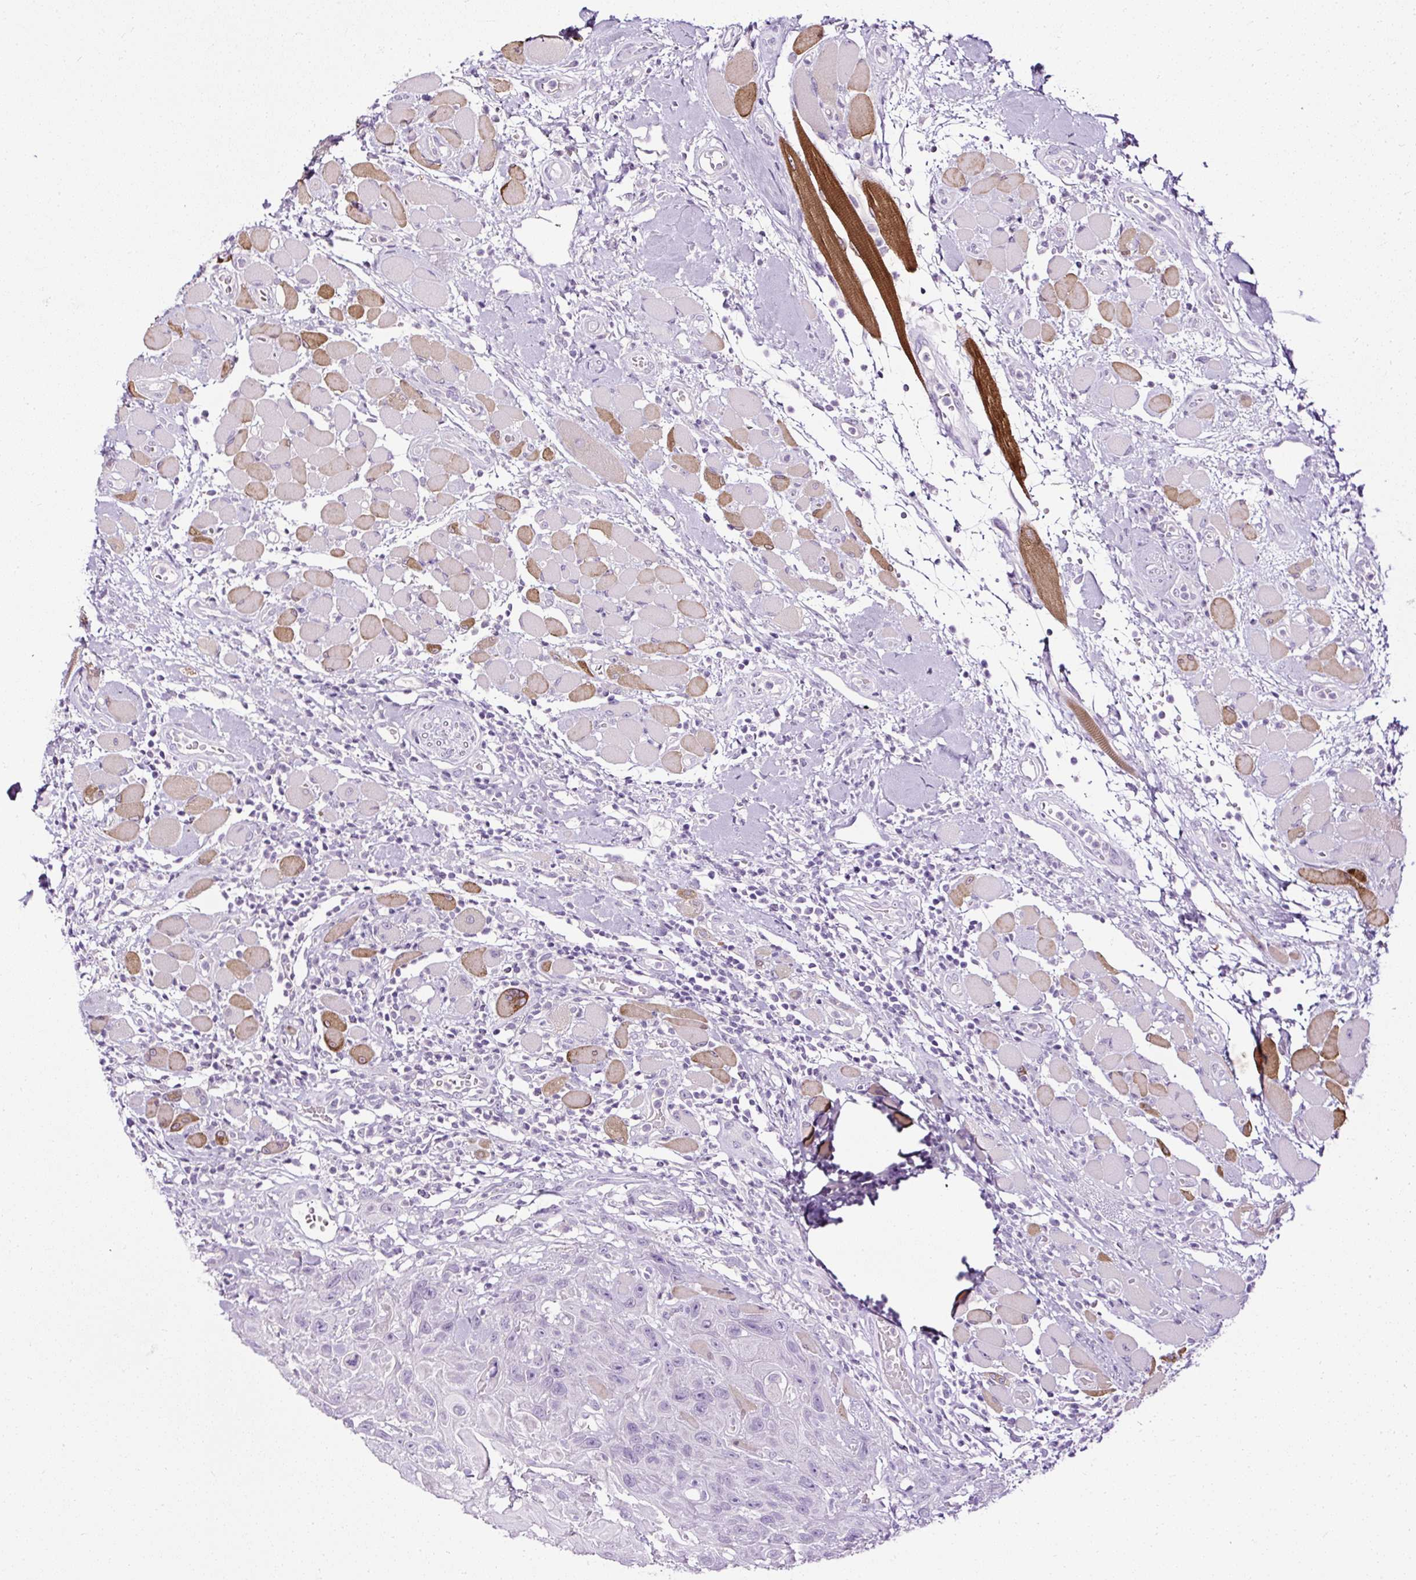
{"staining": {"intensity": "negative", "quantity": "none", "location": "none"}, "tissue": "head and neck cancer", "cell_type": "Tumor cells", "image_type": "cancer", "snomed": [{"axis": "morphology", "description": "Squamous cell carcinoma, NOS"}, {"axis": "topography", "description": "Head-Neck"}], "caption": "Head and neck squamous cell carcinoma was stained to show a protein in brown. There is no significant positivity in tumor cells.", "gene": "ATP2A1", "patient": {"sex": "female", "age": 59}}